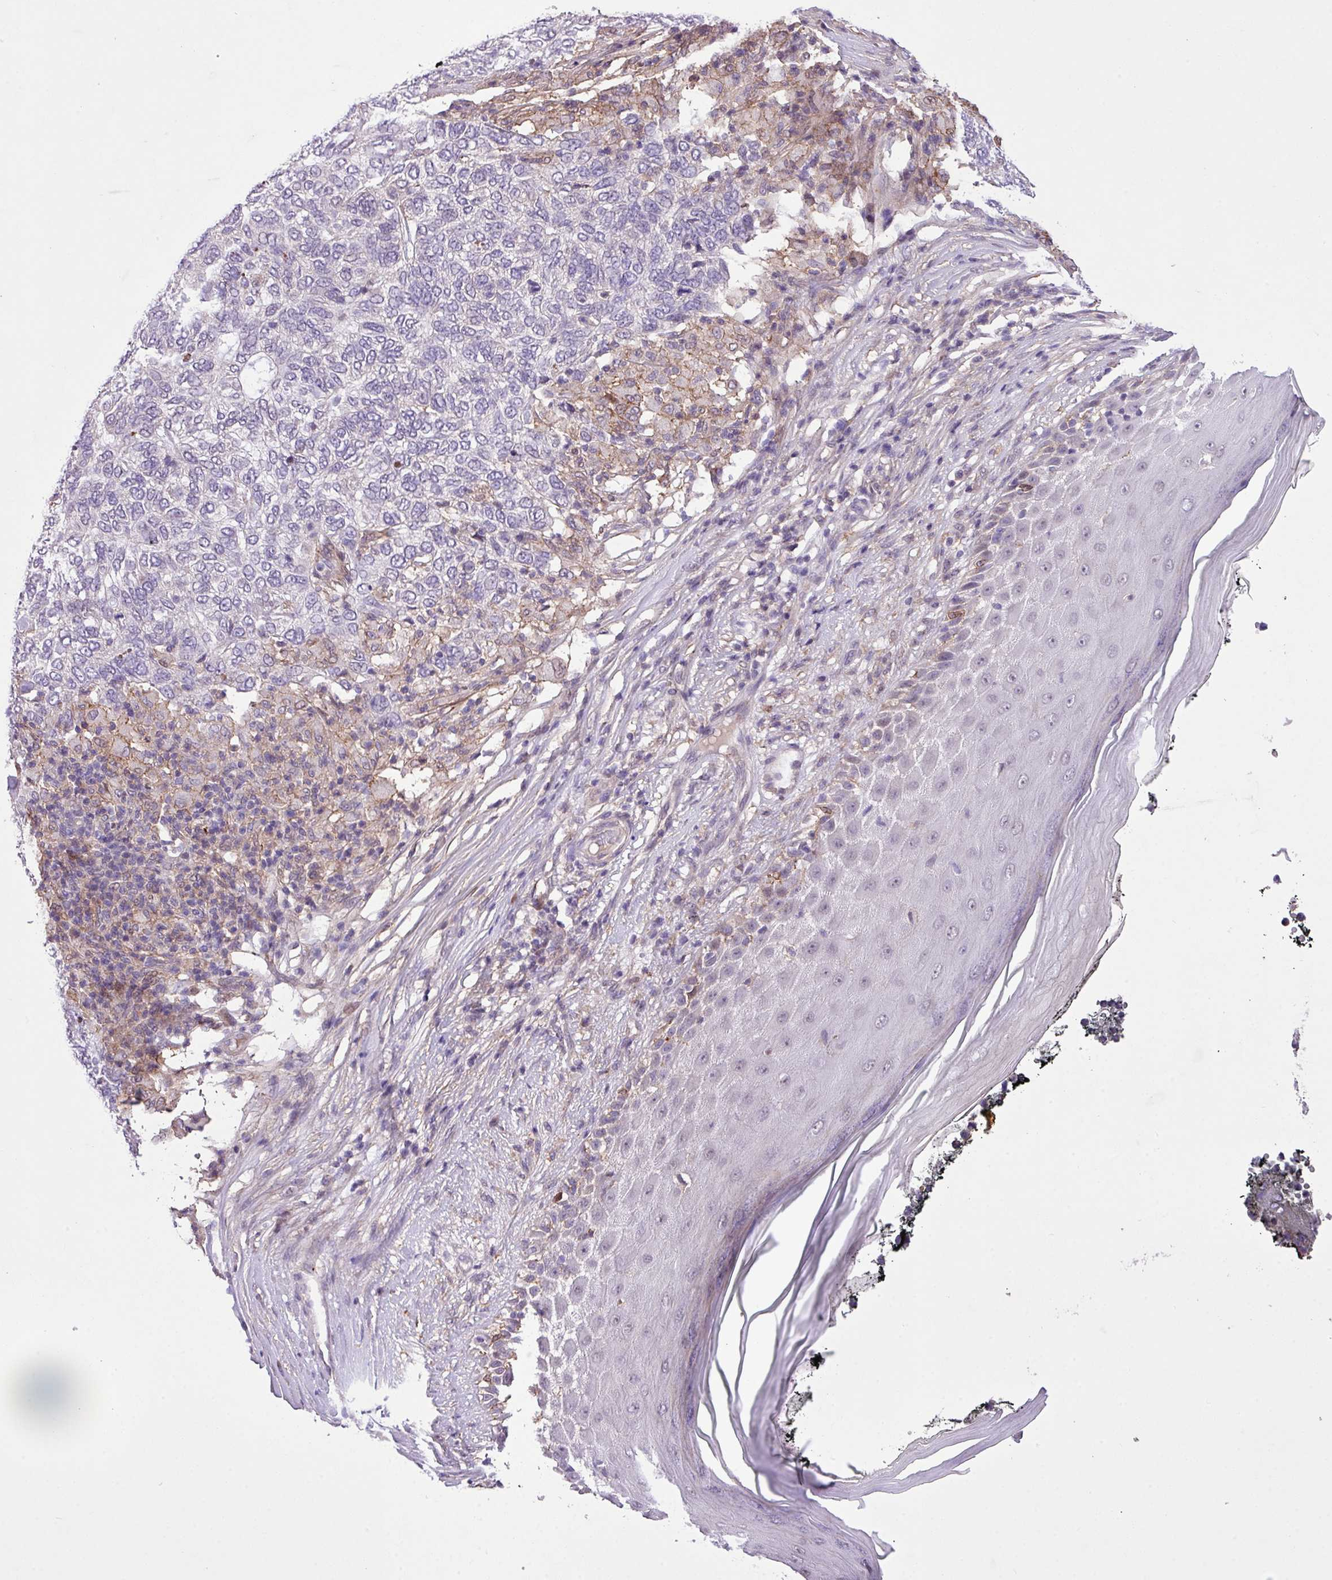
{"staining": {"intensity": "negative", "quantity": "none", "location": "none"}, "tissue": "skin cancer", "cell_type": "Tumor cells", "image_type": "cancer", "snomed": [{"axis": "morphology", "description": "Basal cell carcinoma"}, {"axis": "topography", "description": "Skin"}], "caption": "Skin cancer stained for a protein using immunohistochemistry (IHC) reveals no positivity tumor cells.", "gene": "RPP25L", "patient": {"sex": "female", "age": 65}}